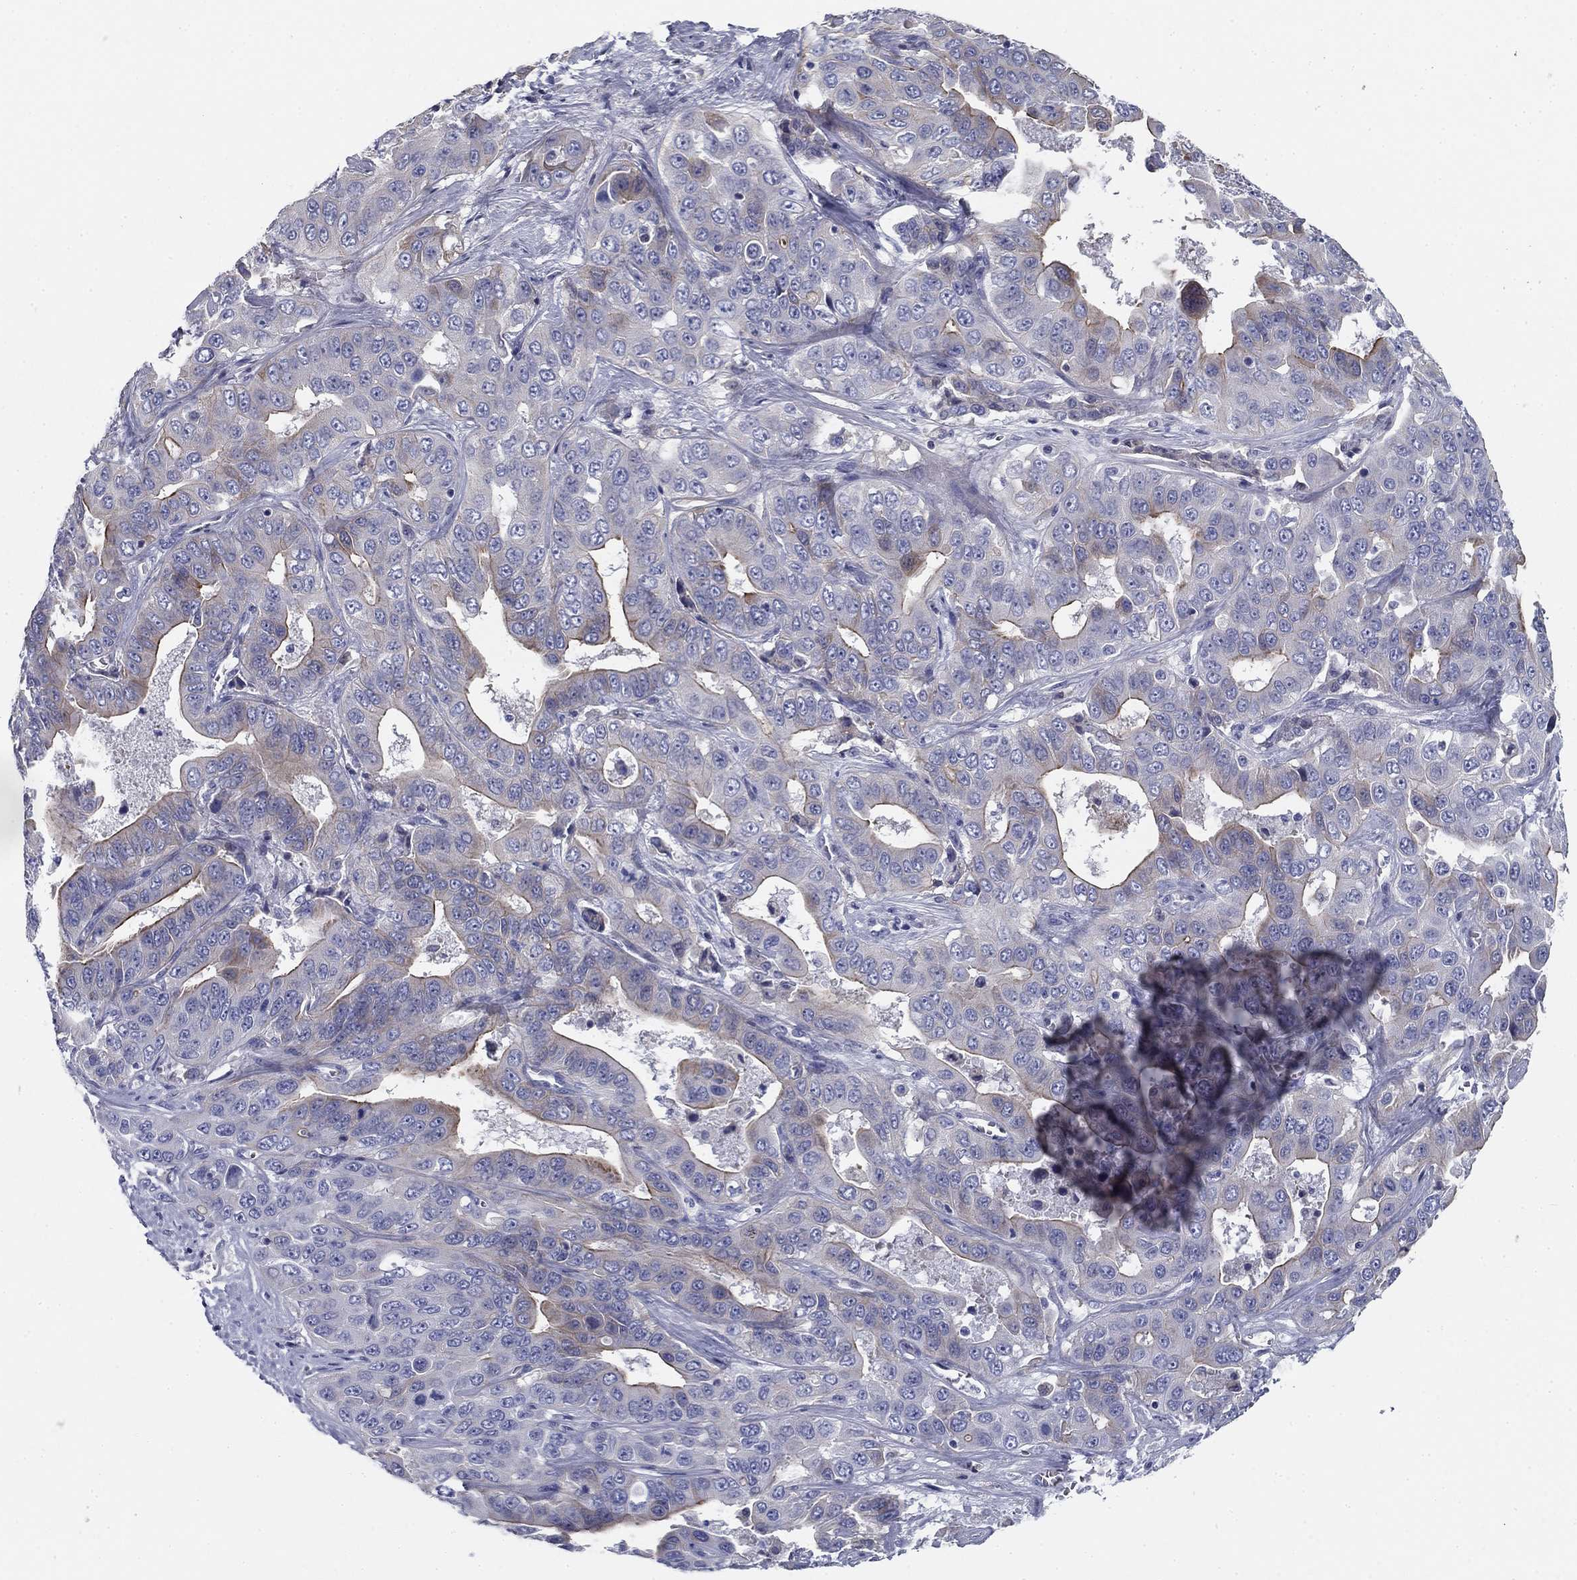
{"staining": {"intensity": "moderate", "quantity": "<25%", "location": "cytoplasmic/membranous"}, "tissue": "liver cancer", "cell_type": "Tumor cells", "image_type": "cancer", "snomed": [{"axis": "morphology", "description": "Cholangiocarcinoma"}, {"axis": "topography", "description": "Liver"}], "caption": "Immunohistochemistry image of neoplastic tissue: cholangiocarcinoma (liver) stained using IHC displays low levels of moderate protein expression localized specifically in the cytoplasmic/membranous of tumor cells, appearing as a cytoplasmic/membranous brown color.", "gene": "CPLX4", "patient": {"sex": "female", "age": 52}}